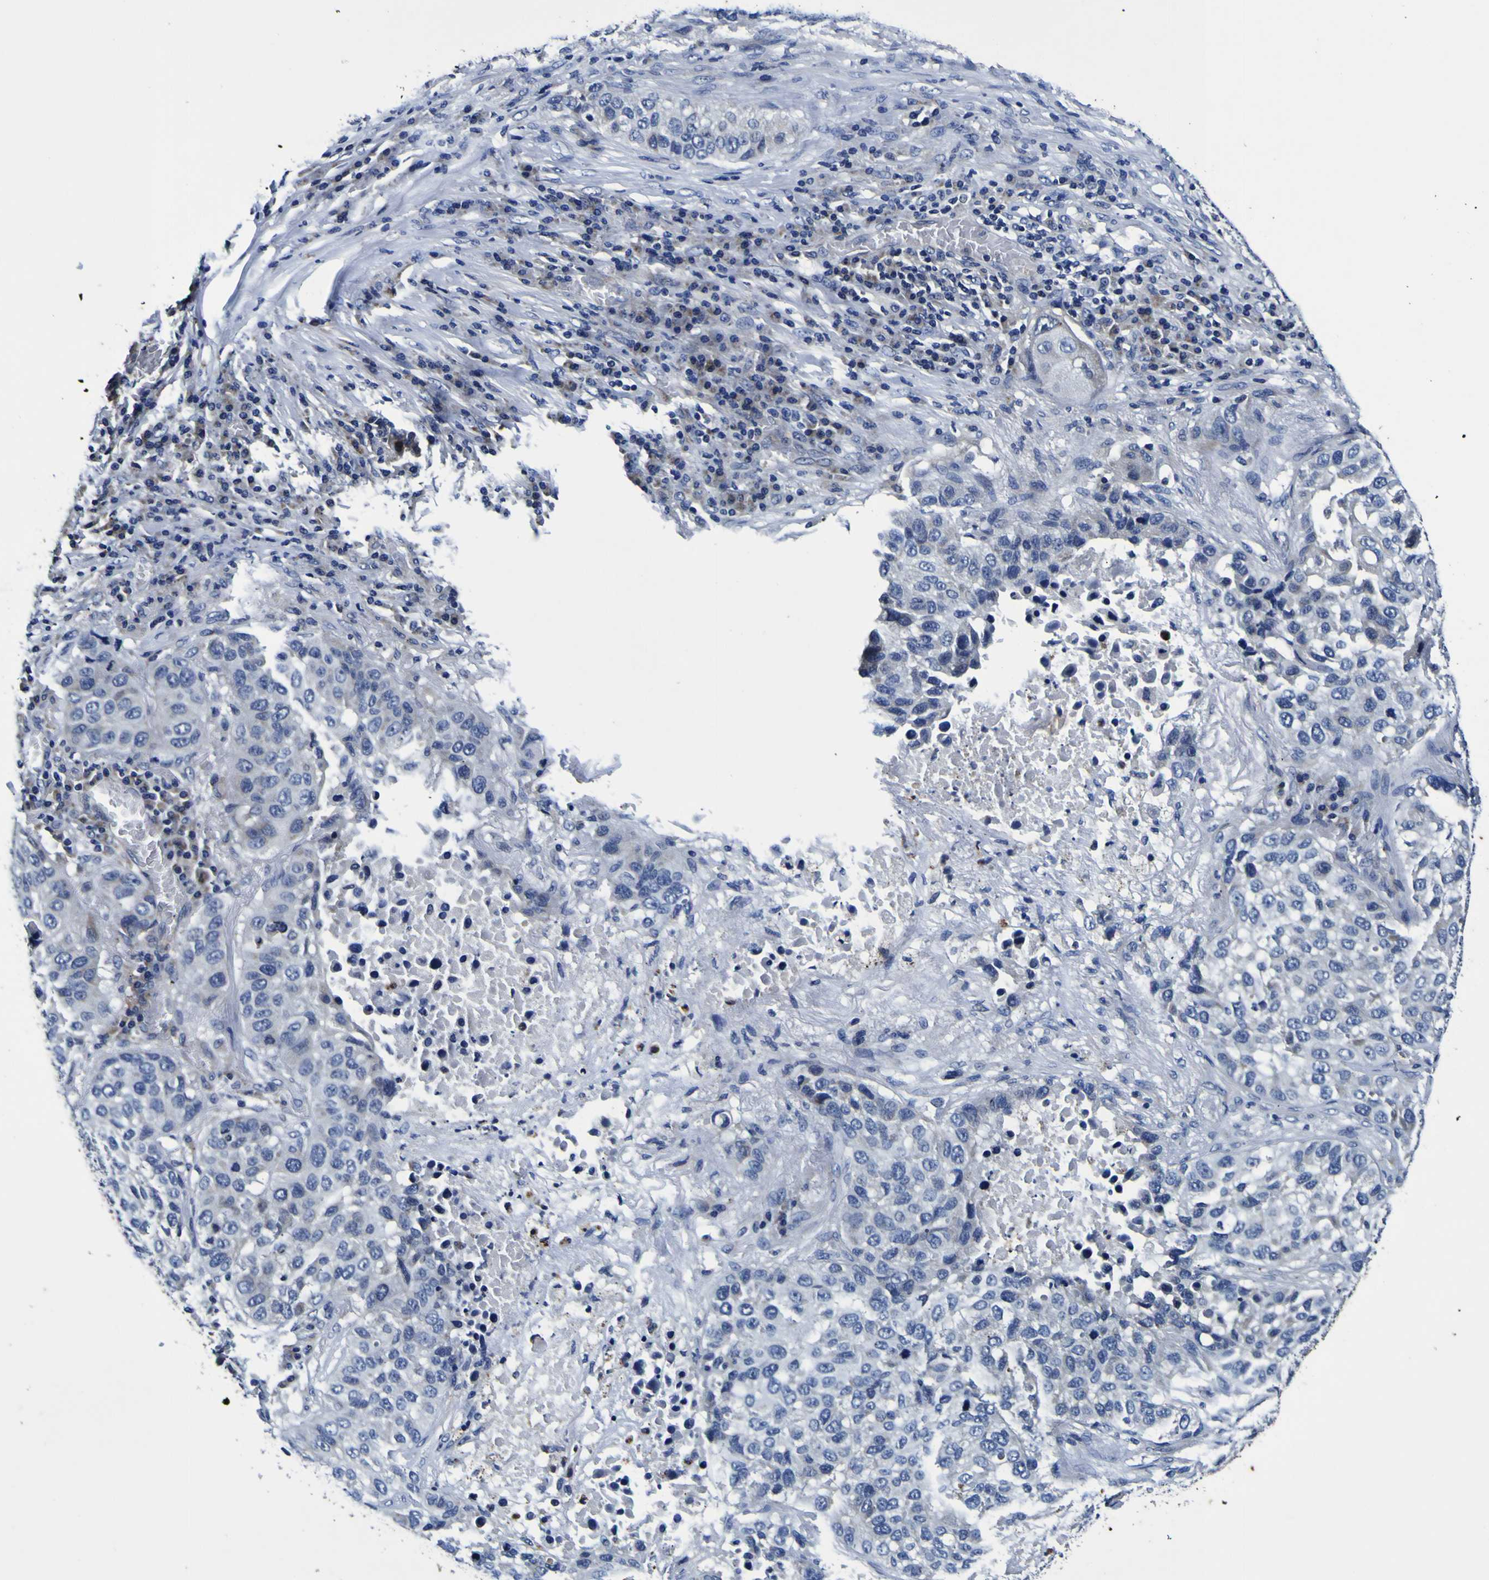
{"staining": {"intensity": "negative", "quantity": "none", "location": "none"}, "tissue": "lung cancer", "cell_type": "Tumor cells", "image_type": "cancer", "snomed": [{"axis": "morphology", "description": "Squamous cell carcinoma, NOS"}, {"axis": "topography", "description": "Lung"}], "caption": "High power microscopy histopathology image of an immunohistochemistry (IHC) image of lung squamous cell carcinoma, revealing no significant expression in tumor cells. (DAB (3,3'-diaminobenzidine) immunohistochemistry (IHC) with hematoxylin counter stain).", "gene": "PANK4", "patient": {"sex": "male", "age": 57}}